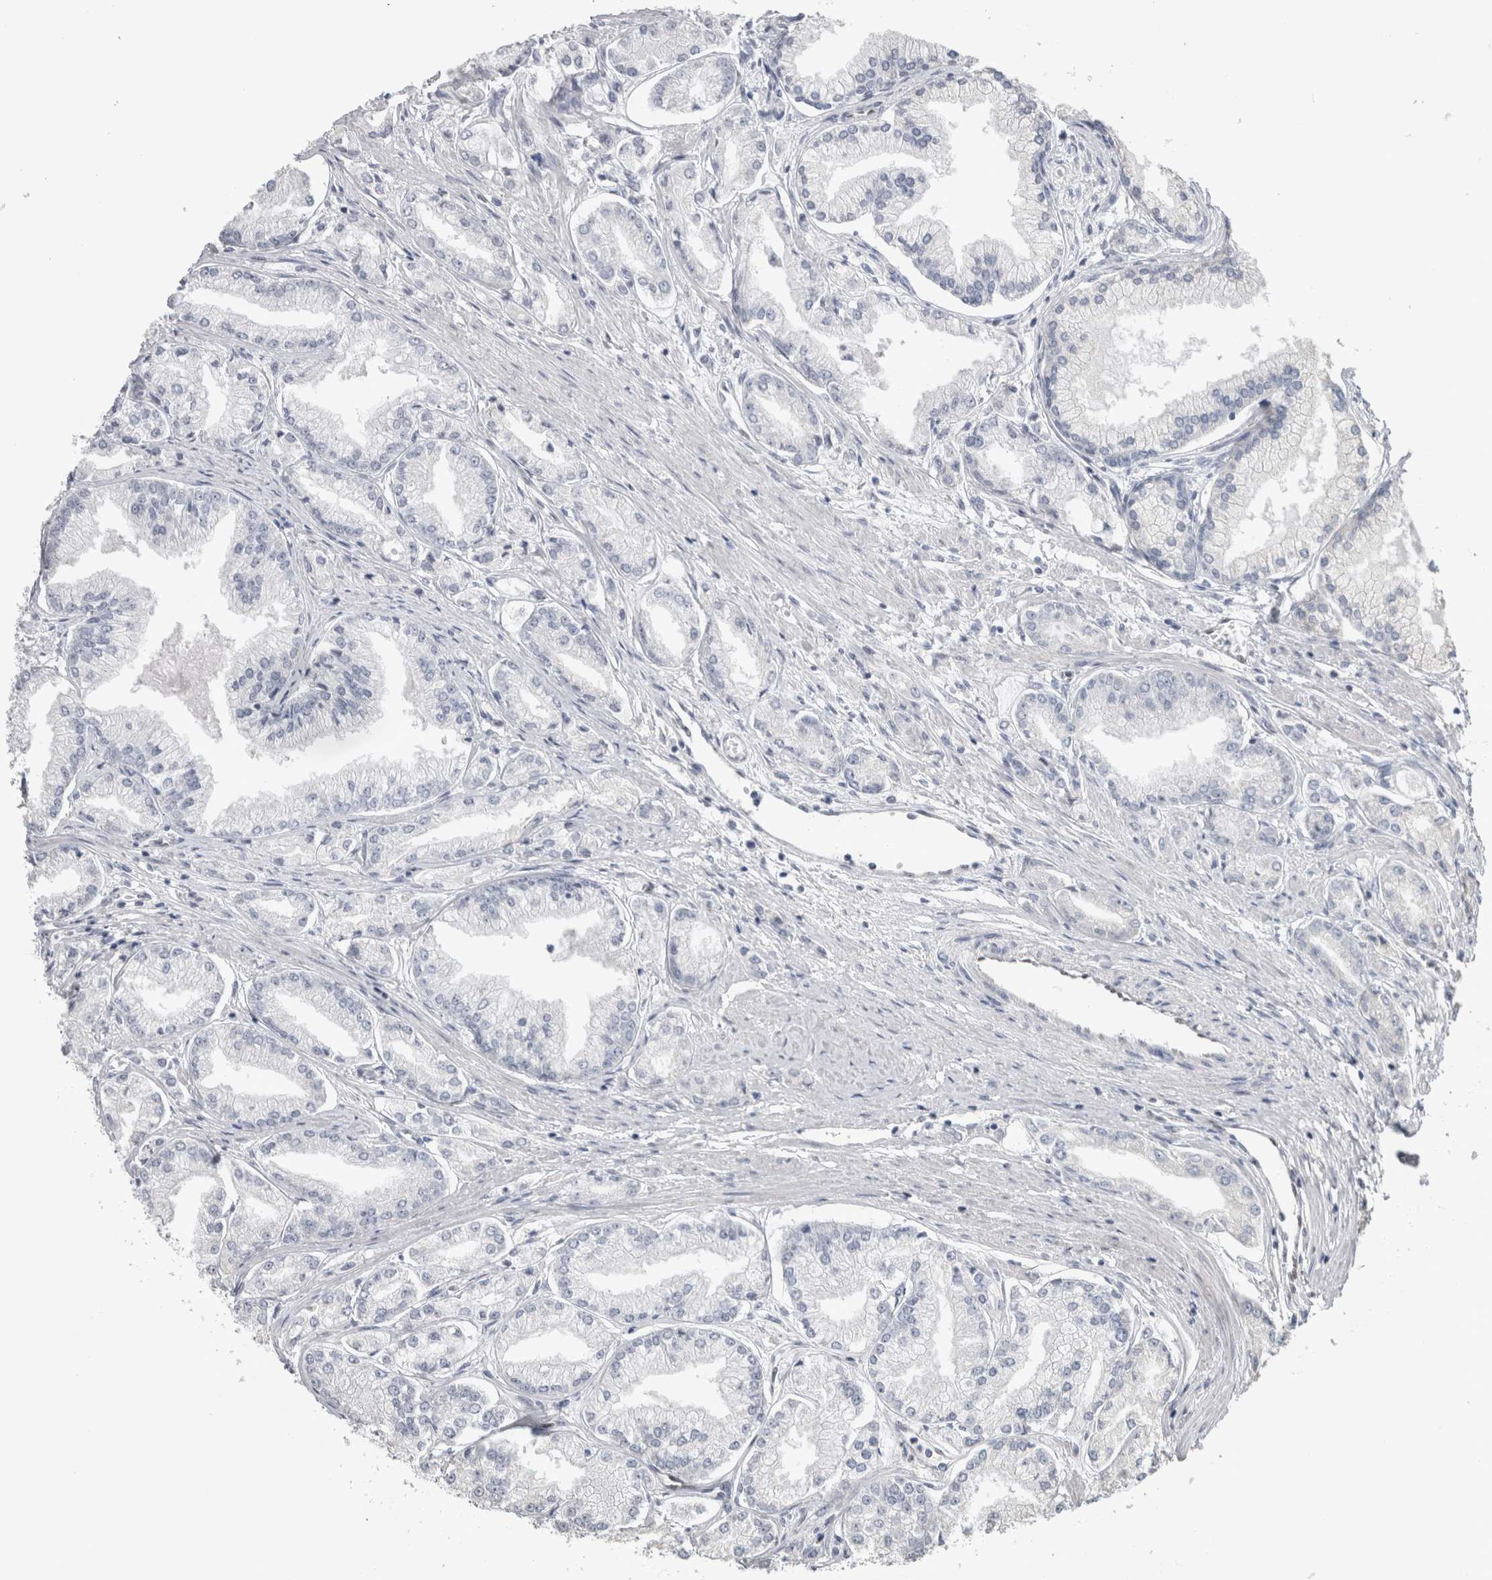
{"staining": {"intensity": "negative", "quantity": "none", "location": "none"}, "tissue": "prostate cancer", "cell_type": "Tumor cells", "image_type": "cancer", "snomed": [{"axis": "morphology", "description": "Adenocarcinoma, Low grade"}, {"axis": "topography", "description": "Prostate"}], "caption": "This is an immunohistochemistry histopathology image of prostate cancer (adenocarcinoma (low-grade)). There is no staining in tumor cells.", "gene": "IL33", "patient": {"sex": "male", "age": 52}}